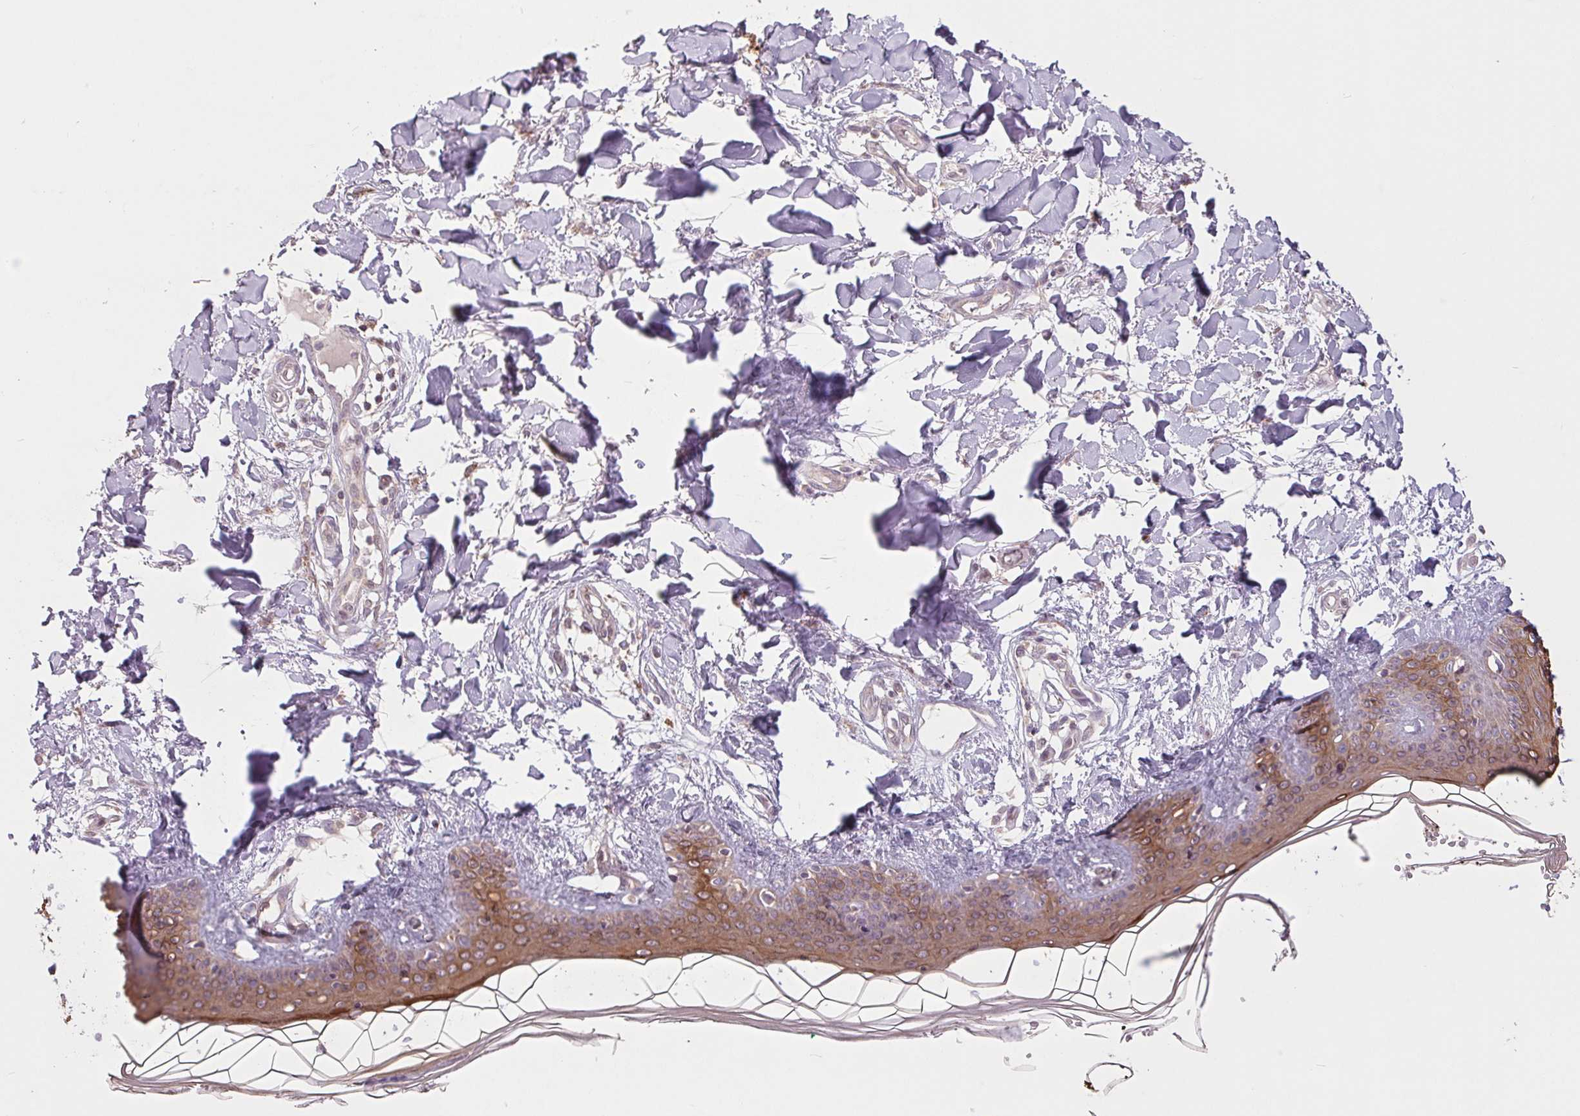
{"staining": {"intensity": "weak", "quantity": ">75%", "location": "cytoplasmic/membranous"}, "tissue": "skin", "cell_type": "Fibroblasts", "image_type": "normal", "snomed": [{"axis": "morphology", "description": "Normal tissue, NOS"}, {"axis": "topography", "description": "Skin"}], "caption": "Immunohistochemistry of unremarkable human skin reveals low levels of weak cytoplasmic/membranous staining in approximately >75% of fibroblasts.", "gene": "MAP3K5", "patient": {"sex": "female", "age": 34}}